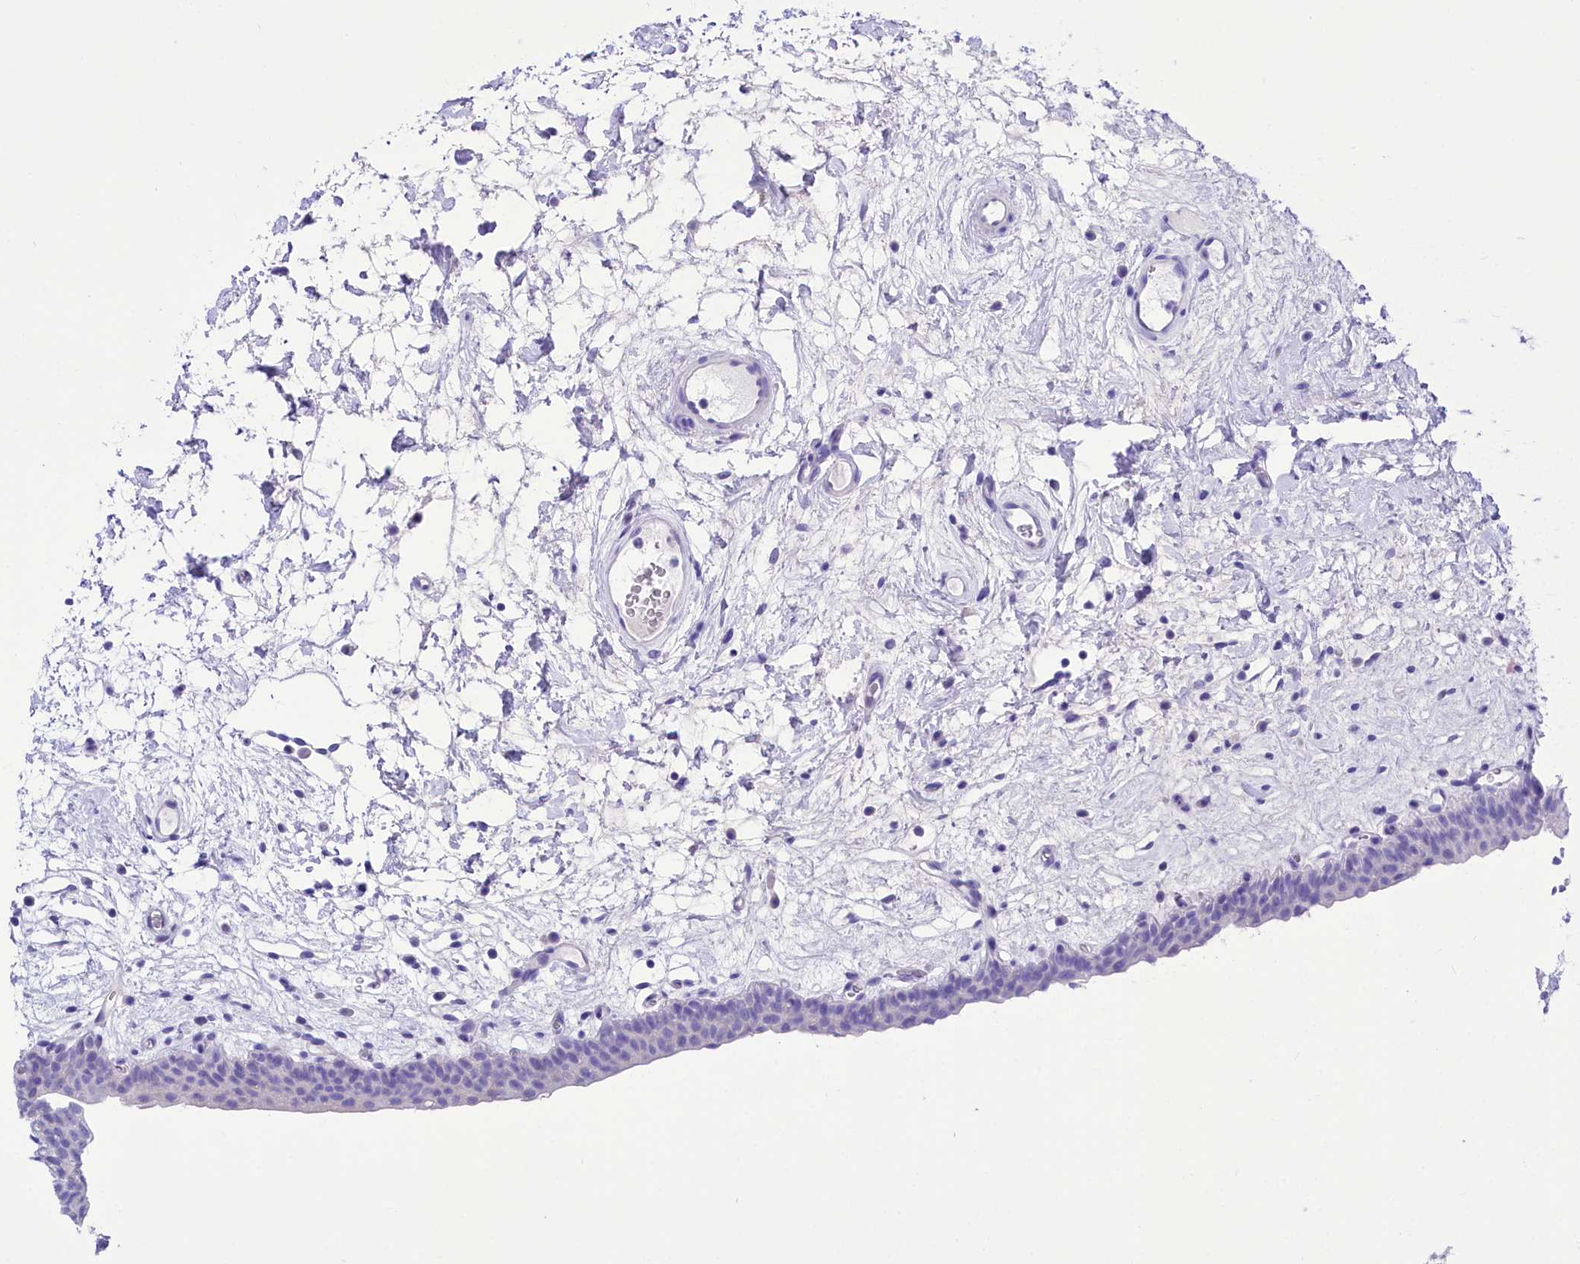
{"staining": {"intensity": "negative", "quantity": "none", "location": "none"}, "tissue": "urinary bladder", "cell_type": "Urothelial cells", "image_type": "normal", "snomed": [{"axis": "morphology", "description": "Normal tissue, NOS"}, {"axis": "topography", "description": "Urinary bladder"}], "caption": "Human urinary bladder stained for a protein using immunohistochemistry (IHC) exhibits no staining in urothelial cells.", "gene": "TTC36", "patient": {"sex": "male", "age": 83}}